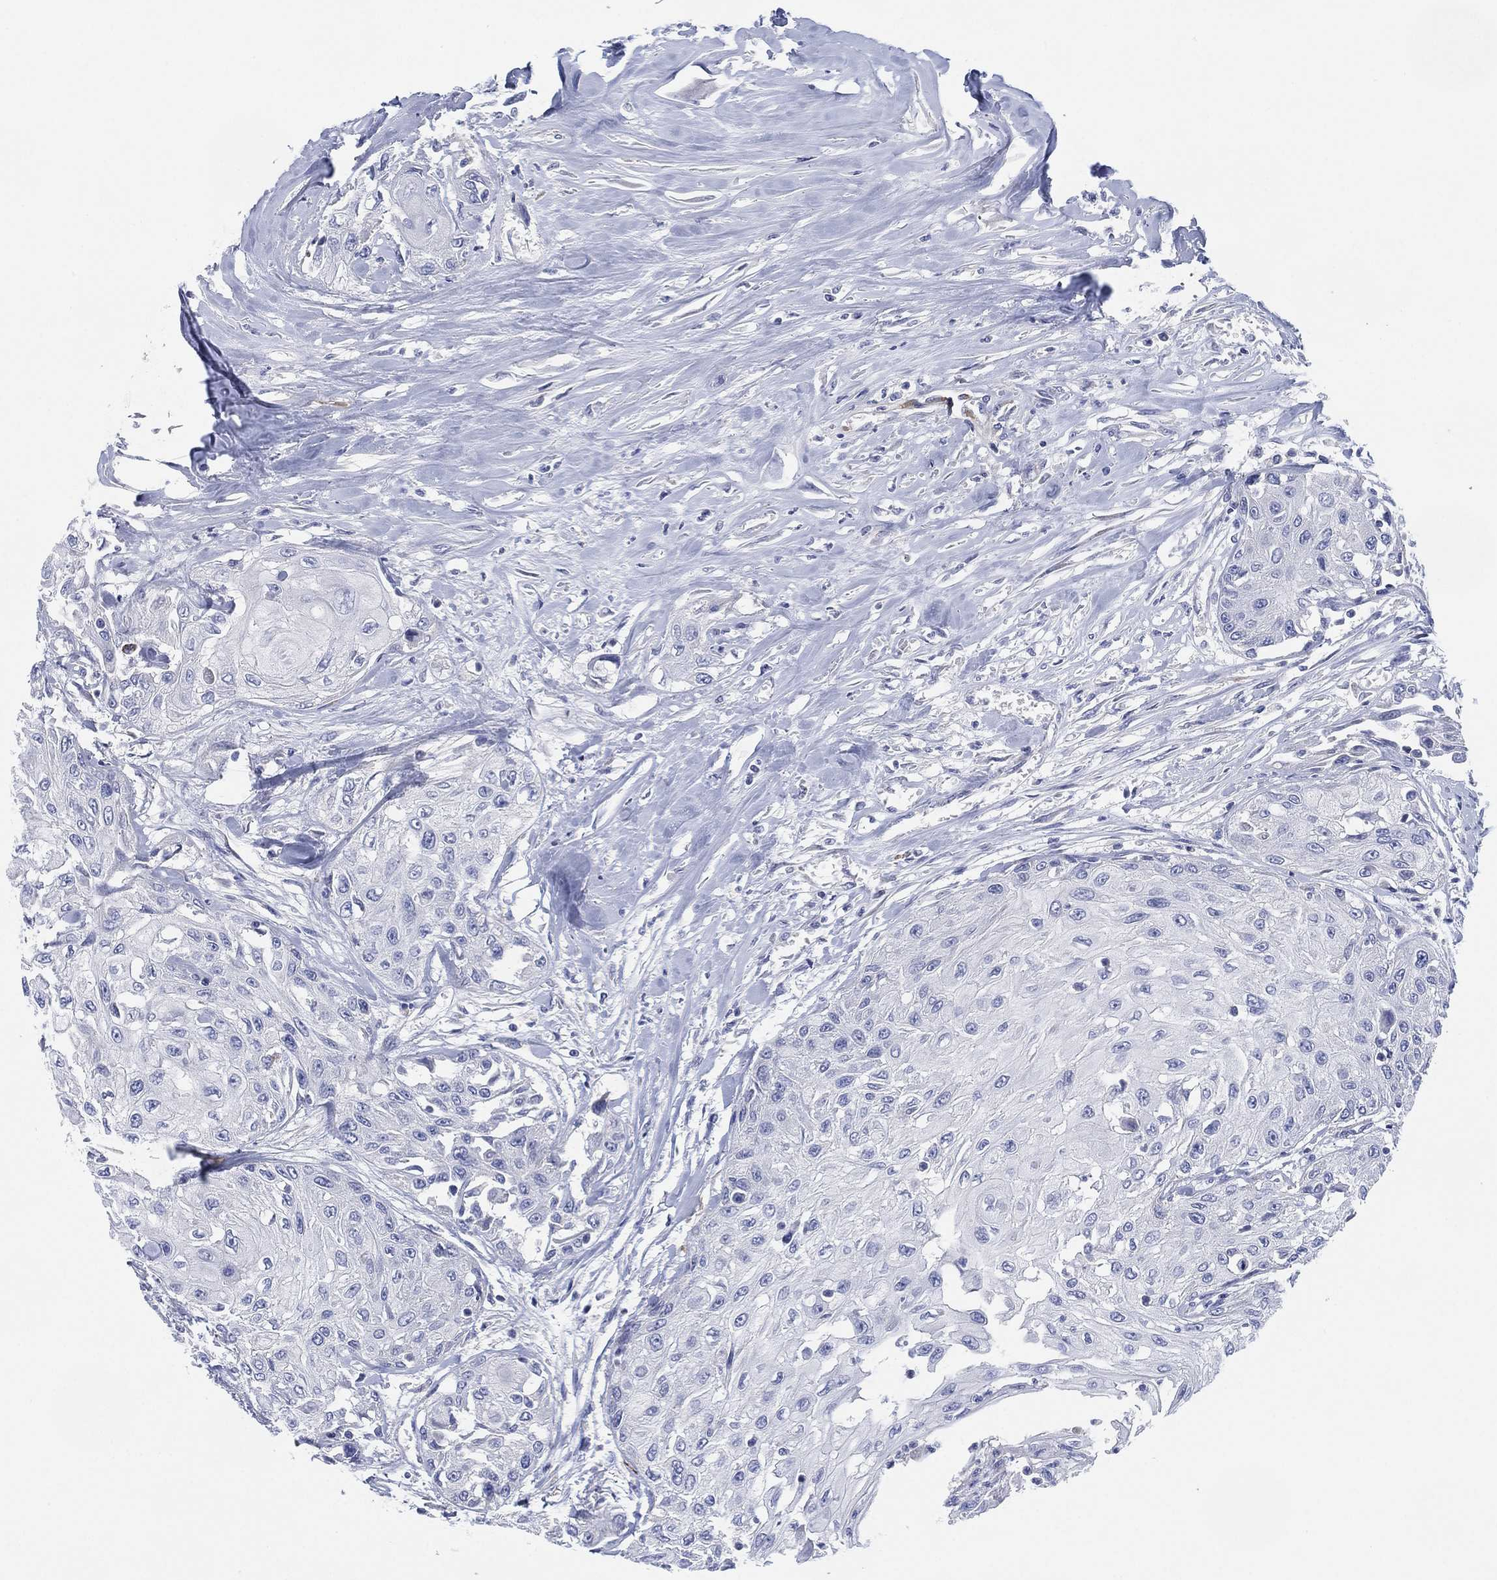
{"staining": {"intensity": "negative", "quantity": "none", "location": "none"}, "tissue": "head and neck cancer", "cell_type": "Tumor cells", "image_type": "cancer", "snomed": [{"axis": "morphology", "description": "Normal tissue, NOS"}, {"axis": "morphology", "description": "Squamous cell carcinoma, NOS"}, {"axis": "topography", "description": "Oral tissue"}, {"axis": "topography", "description": "Peripheral nerve tissue"}, {"axis": "topography", "description": "Head-Neck"}], "caption": "Immunohistochemistry (IHC) photomicrograph of neoplastic tissue: head and neck cancer (squamous cell carcinoma) stained with DAB displays no significant protein expression in tumor cells. (Immunohistochemistry (IHC), brightfield microscopy, high magnification).", "gene": "ADAD2", "patient": {"sex": "female", "age": 59}}